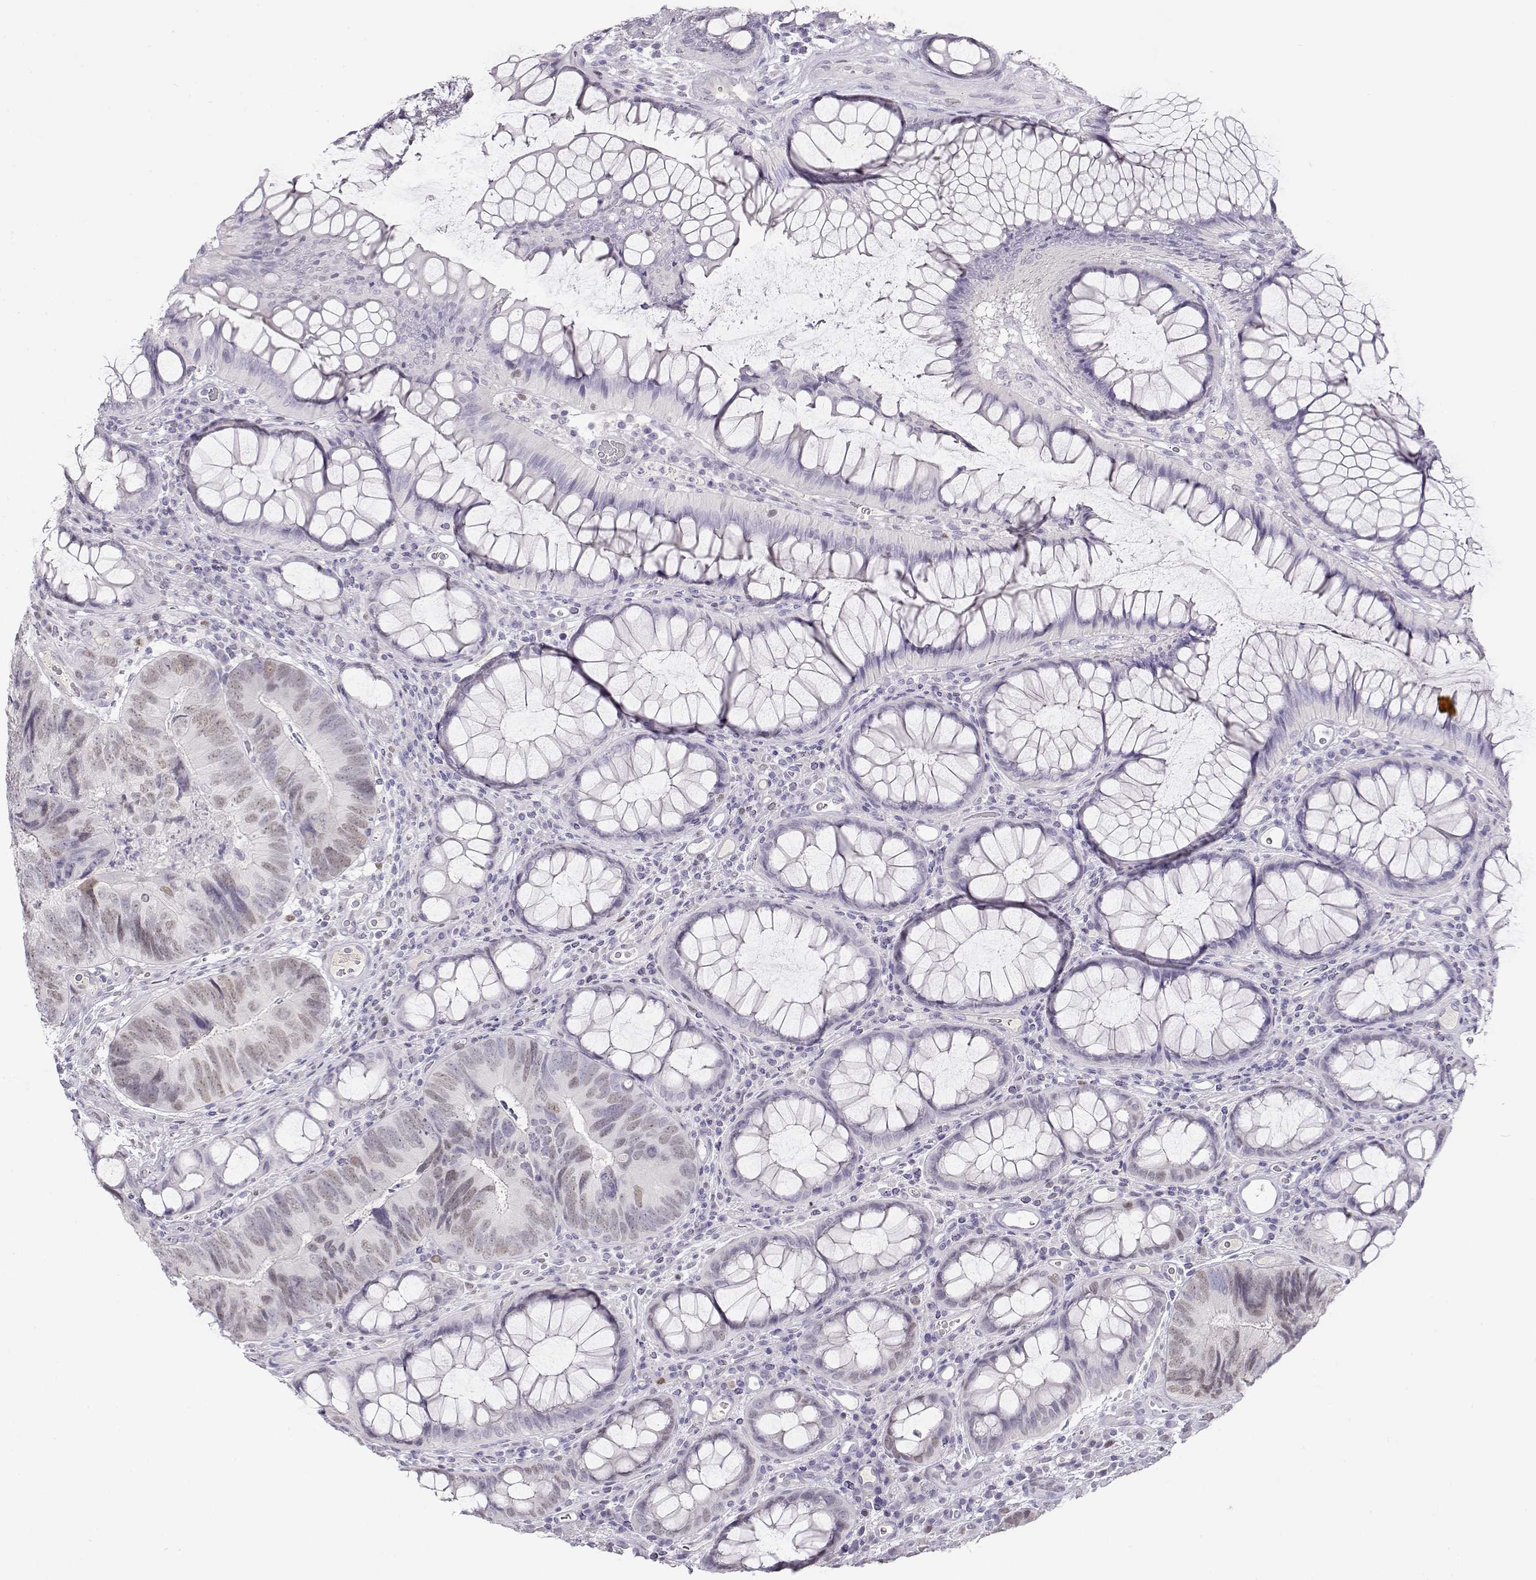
{"staining": {"intensity": "weak", "quantity": "<25%", "location": "nuclear"}, "tissue": "colorectal cancer", "cell_type": "Tumor cells", "image_type": "cancer", "snomed": [{"axis": "morphology", "description": "Adenocarcinoma, NOS"}, {"axis": "topography", "description": "Colon"}], "caption": "The histopathology image shows no significant positivity in tumor cells of colorectal cancer (adenocarcinoma). (Stains: DAB immunohistochemistry with hematoxylin counter stain, Microscopy: brightfield microscopy at high magnification).", "gene": "OPN5", "patient": {"sex": "female", "age": 67}}